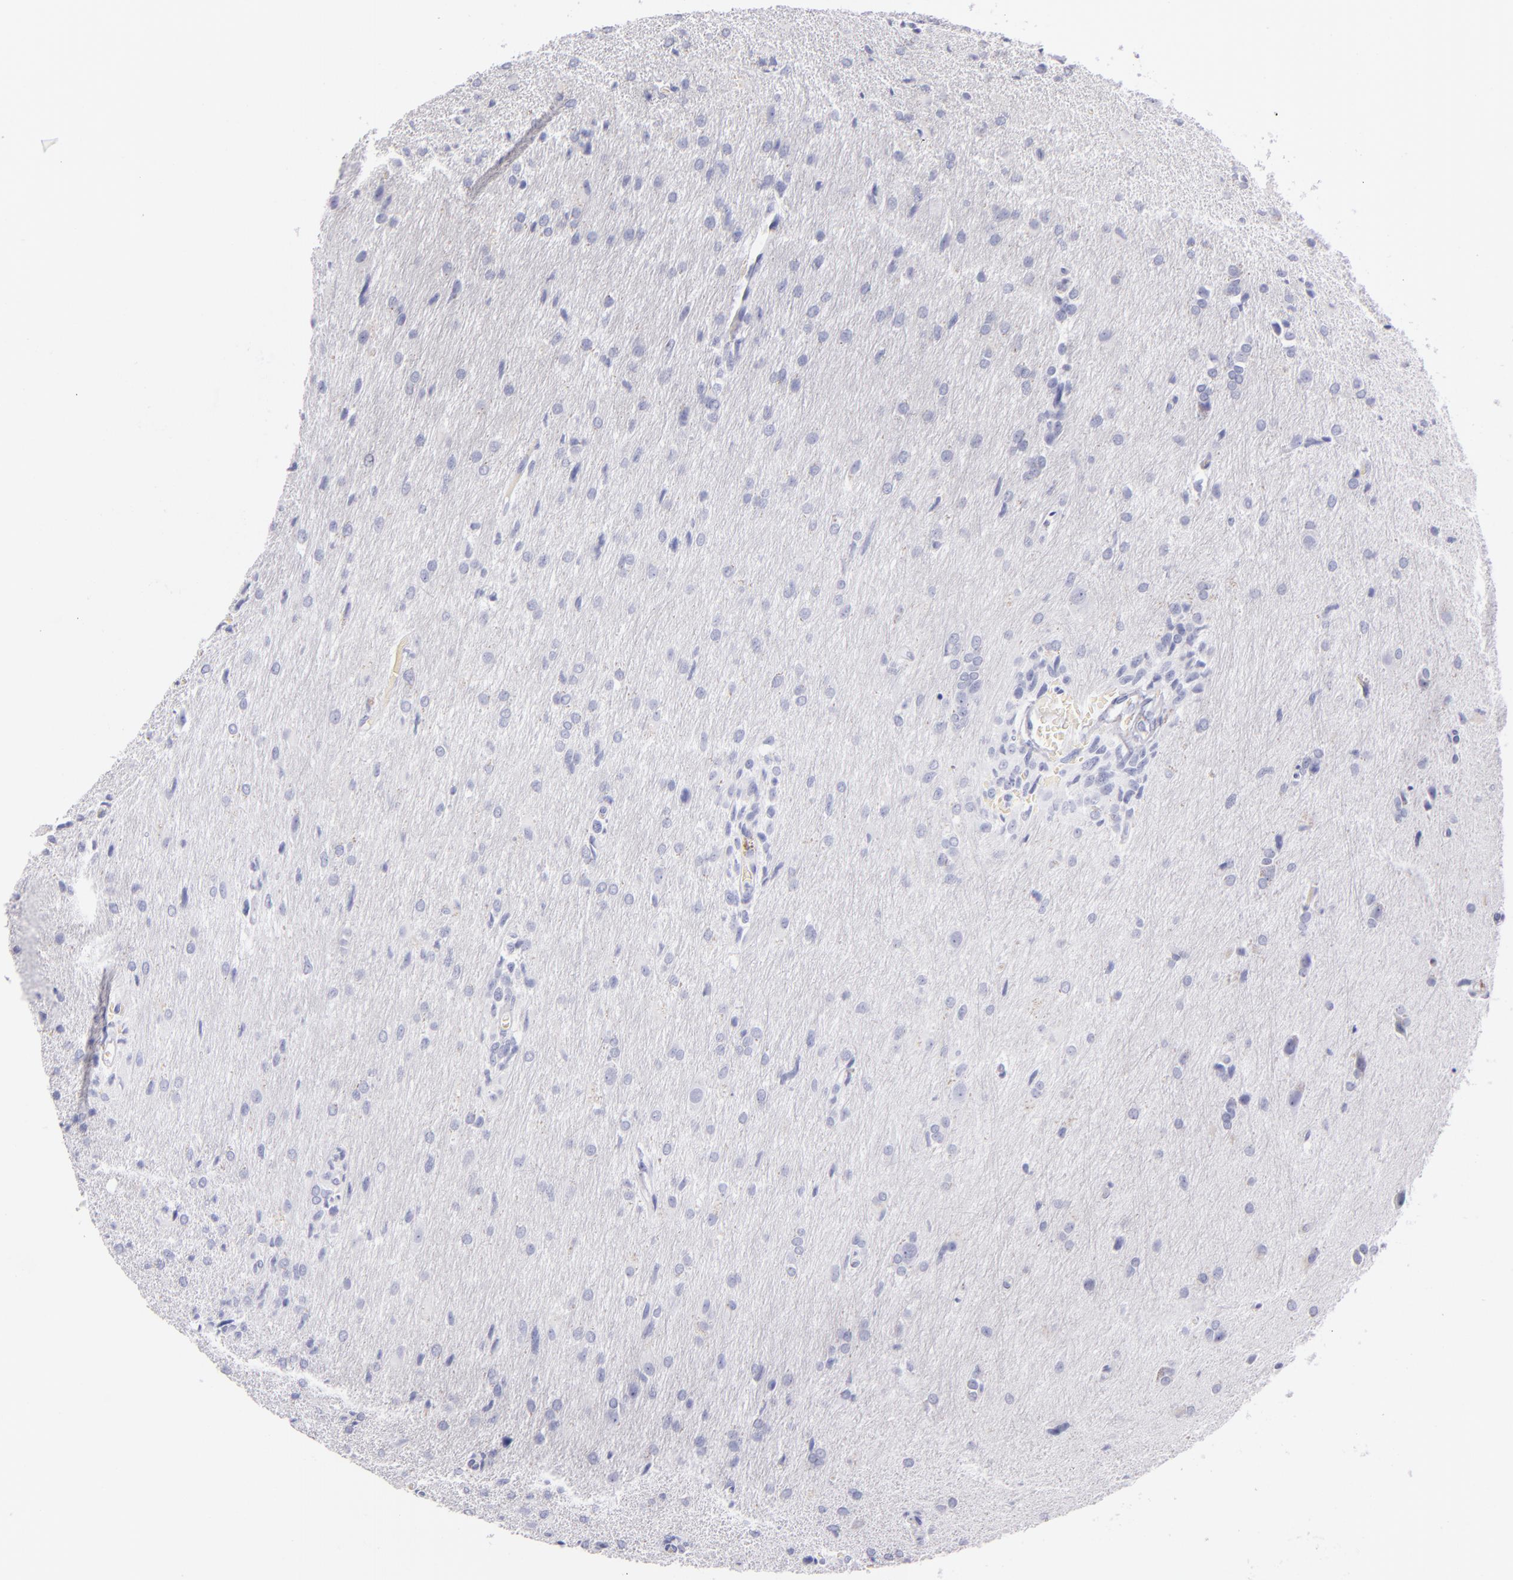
{"staining": {"intensity": "negative", "quantity": "none", "location": "none"}, "tissue": "glioma", "cell_type": "Tumor cells", "image_type": "cancer", "snomed": [{"axis": "morphology", "description": "Glioma, malignant, High grade"}, {"axis": "topography", "description": "Brain"}], "caption": "Immunohistochemistry (IHC) histopathology image of high-grade glioma (malignant) stained for a protein (brown), which displays no expression in tumor cells.", "gene": "CD207", "patient": {"sex": "male", "age": 68}}